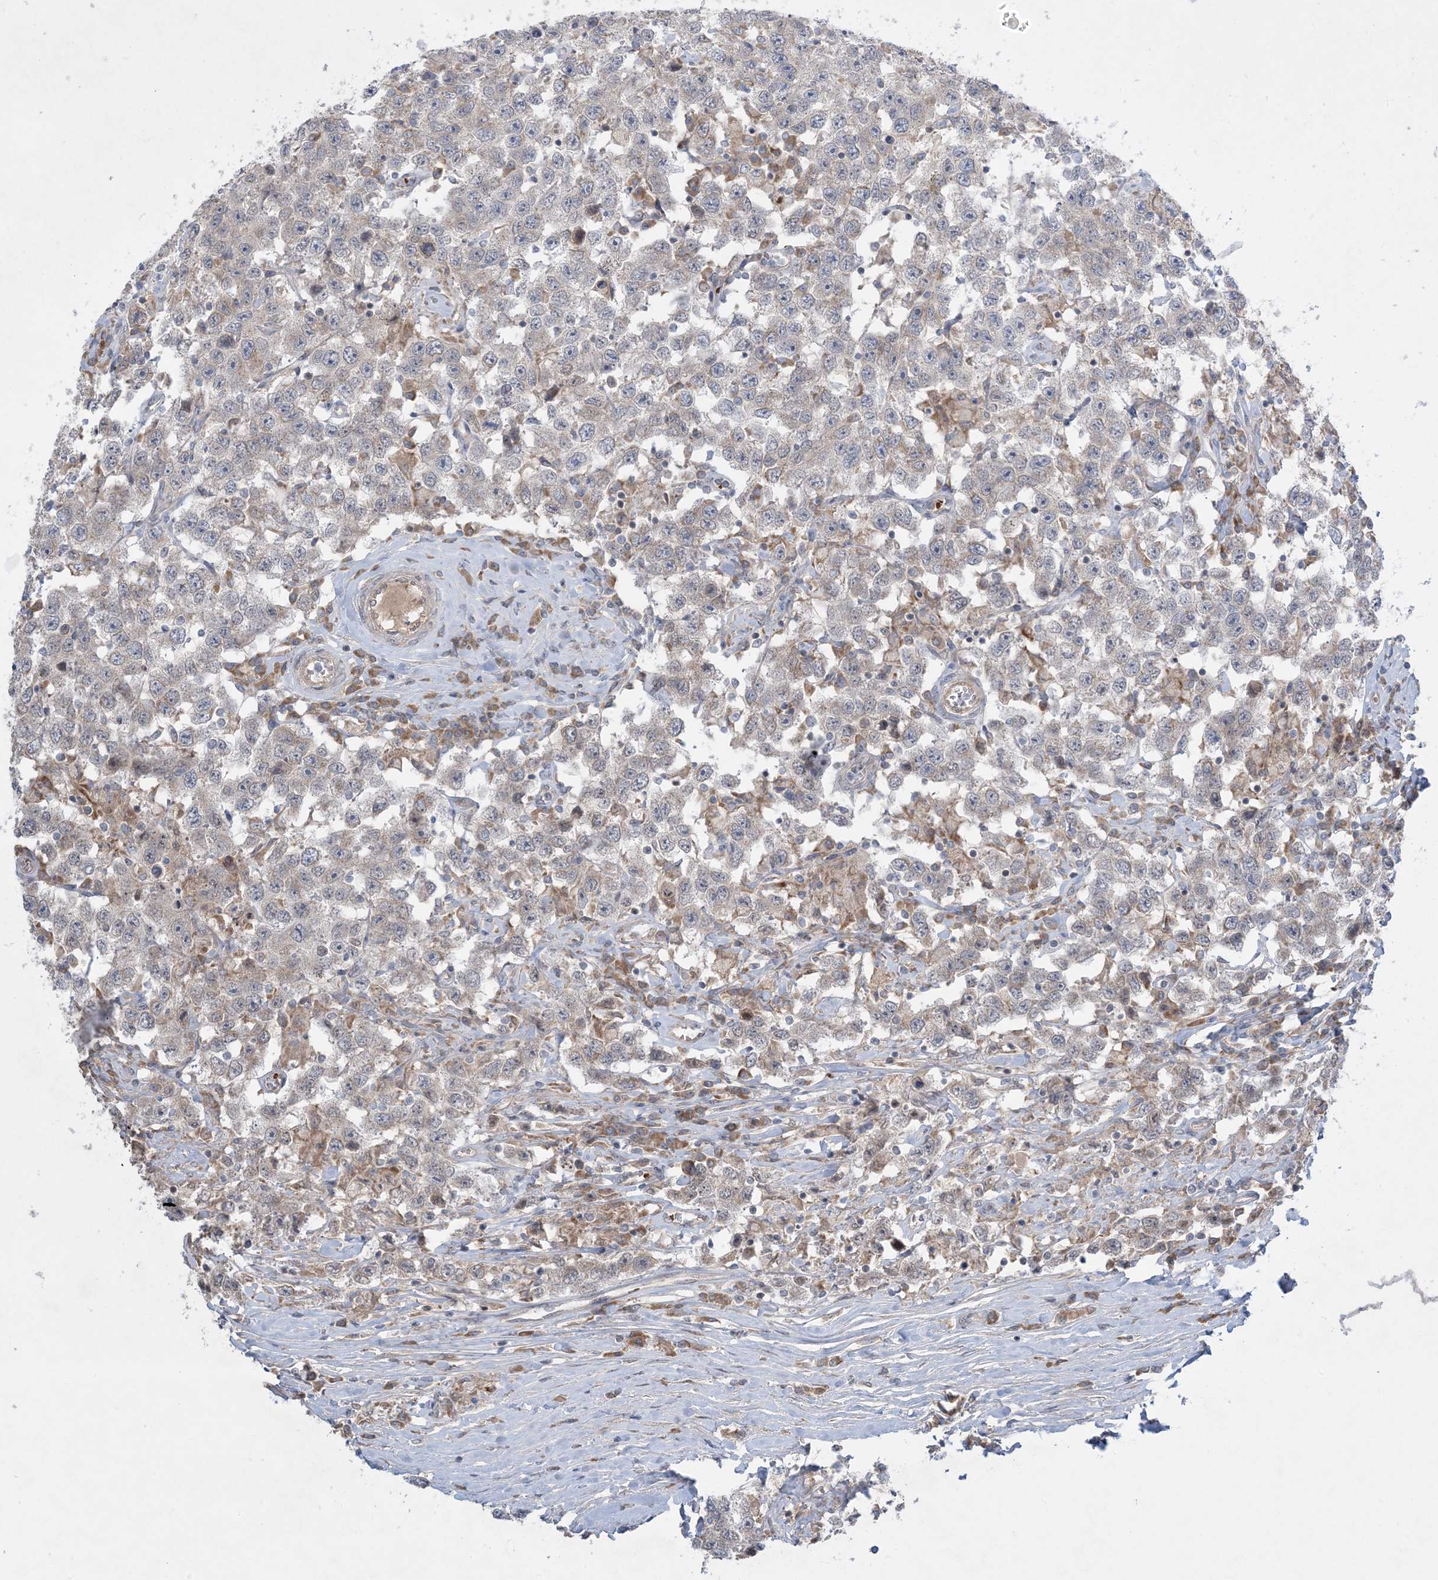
{"staining": {"intensity": "negative", "quantity": "none", "location": "none"}, "tissue": "testis cancer", "cell_type": "Tumor cells", "image_type": "cancer", "snomed": [{"axis": "morphology", "description": "Seminoma, NOS"}, {"axis": "topography", "description": "Testis"}], "caption": "A histopathology image of testis cancer stained for a protein exhibits no brown staining in tumor cells. (DAB (3,3'-diaminobenzidine) immunohistochemistry (IHC) visualized using brightfield microscopy, high magnification).", "gene": "MMGT1", "patient": {"sex": "male", "age": 41}}